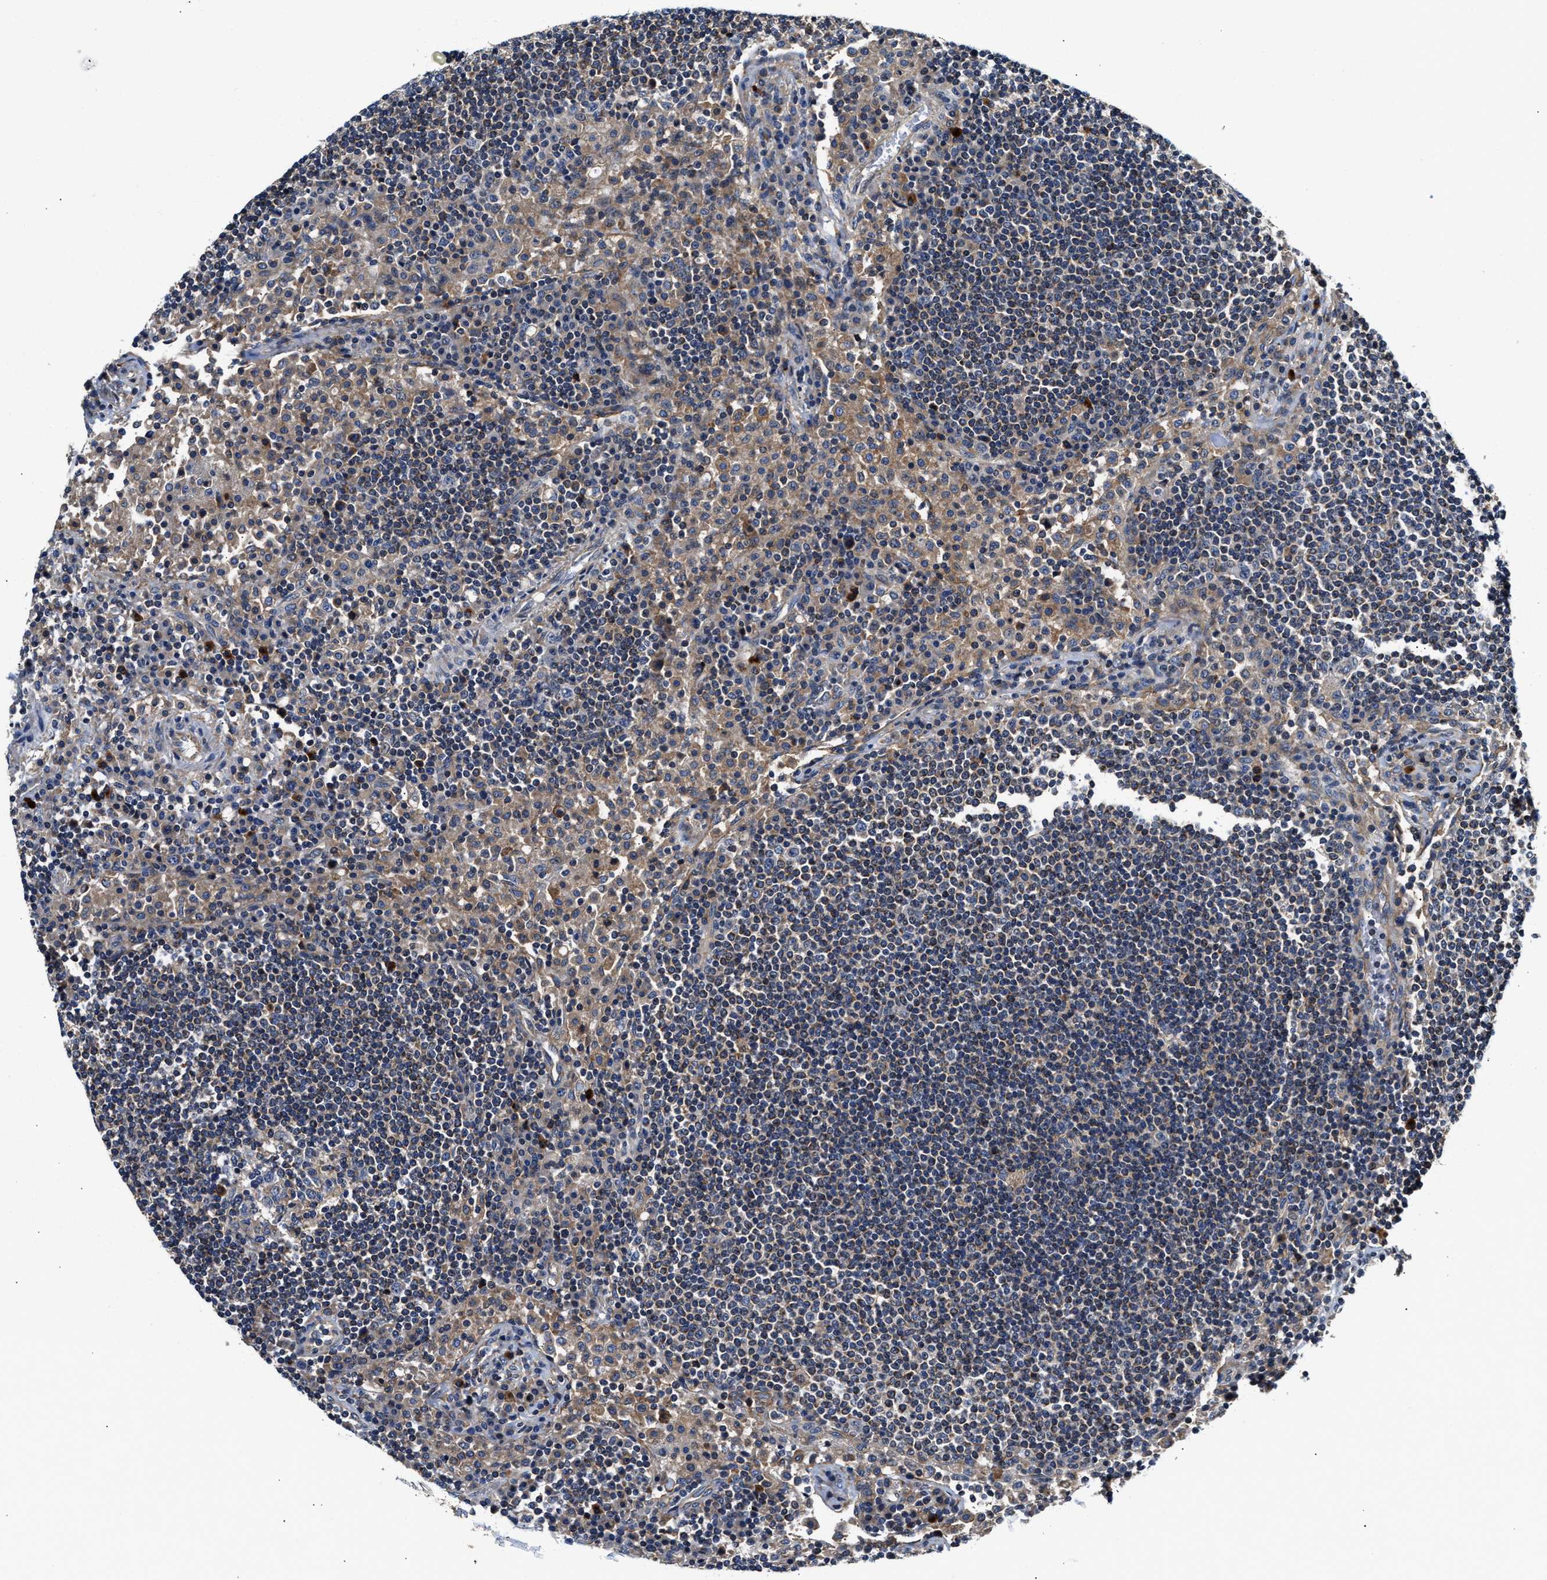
{"staining": {"intensity": "weak", "quantity": "25%-75%", "location": "cytoplasmic/membranous"}, "tissue": "lymph node", "cell_type": "Germinal center cells", "image_type": "normal", "snomed": [{"axis": "morphology", "description": "Normal tissue, NOS"}, {"axis": "topography", "description": "Lymph node"}], "caption": "Immunohistochemical staining of benign lymph node exhibits weak cytoplasmic/membranous protein staining in about 25%-75% of germinal center cells.", "gene": "TEX2", "patient": {"sex": "female", "age": 53}}